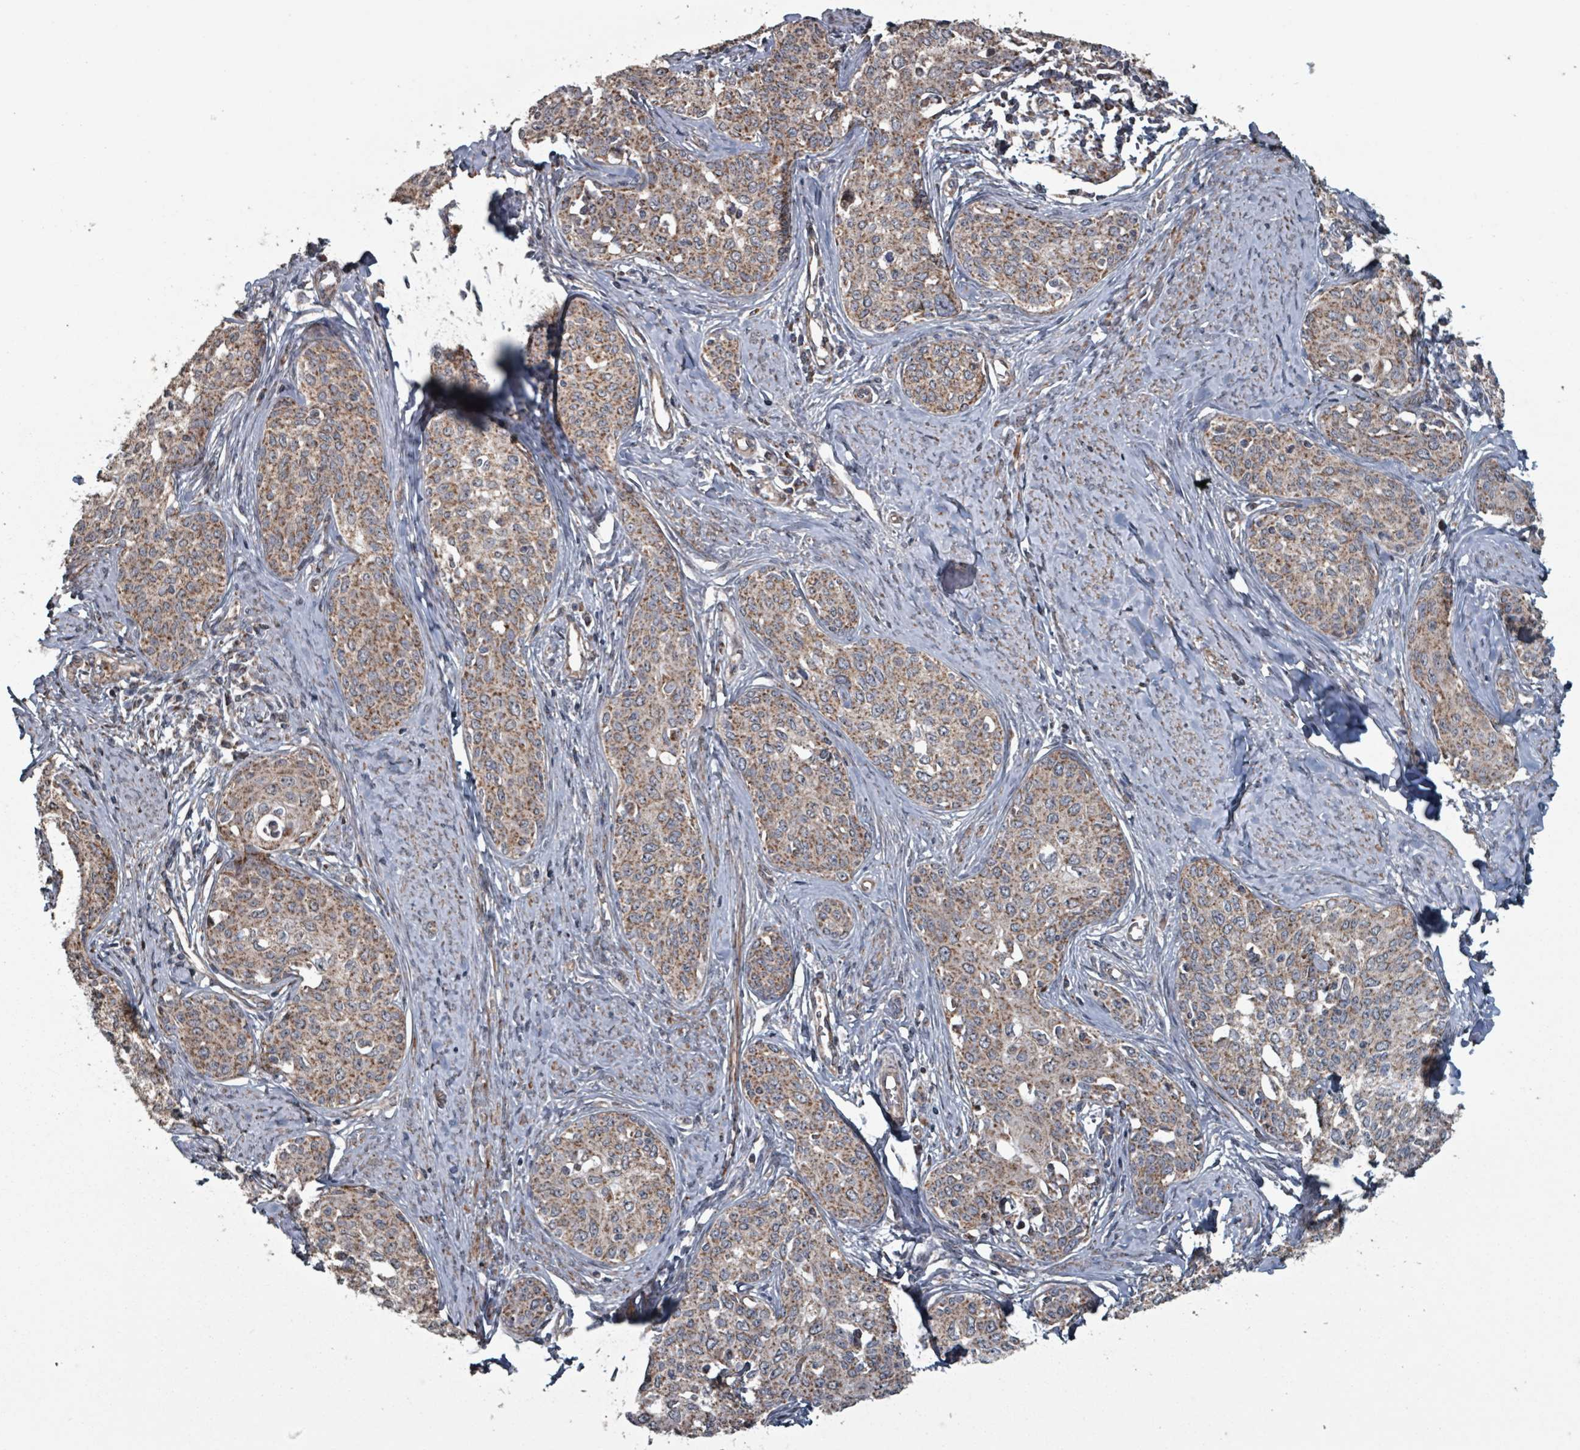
{"staining": {"intensity": "moderate", "quantity": ">75%", "location": "cytoplasmic/membranous"}, "tissue": "cervical cancer", "cell_type": "Tumor cells", "image_type": "cancer", "snomed": [{"axis": "morphology", "description": "Squamous cell carcinoma, NOS"}, {"axis": "morphology", "description": "Adenocarcinoma, NOS"}, {"axis": "topography", "description": "Cervix"}], "caption": "A brown stain labels moderate cytoplasmic/membranous positivity of a protein in human cervical cancer tumor cells.", "gene": "MRPL4", "patient": {"sex": "female", "age": 52}}